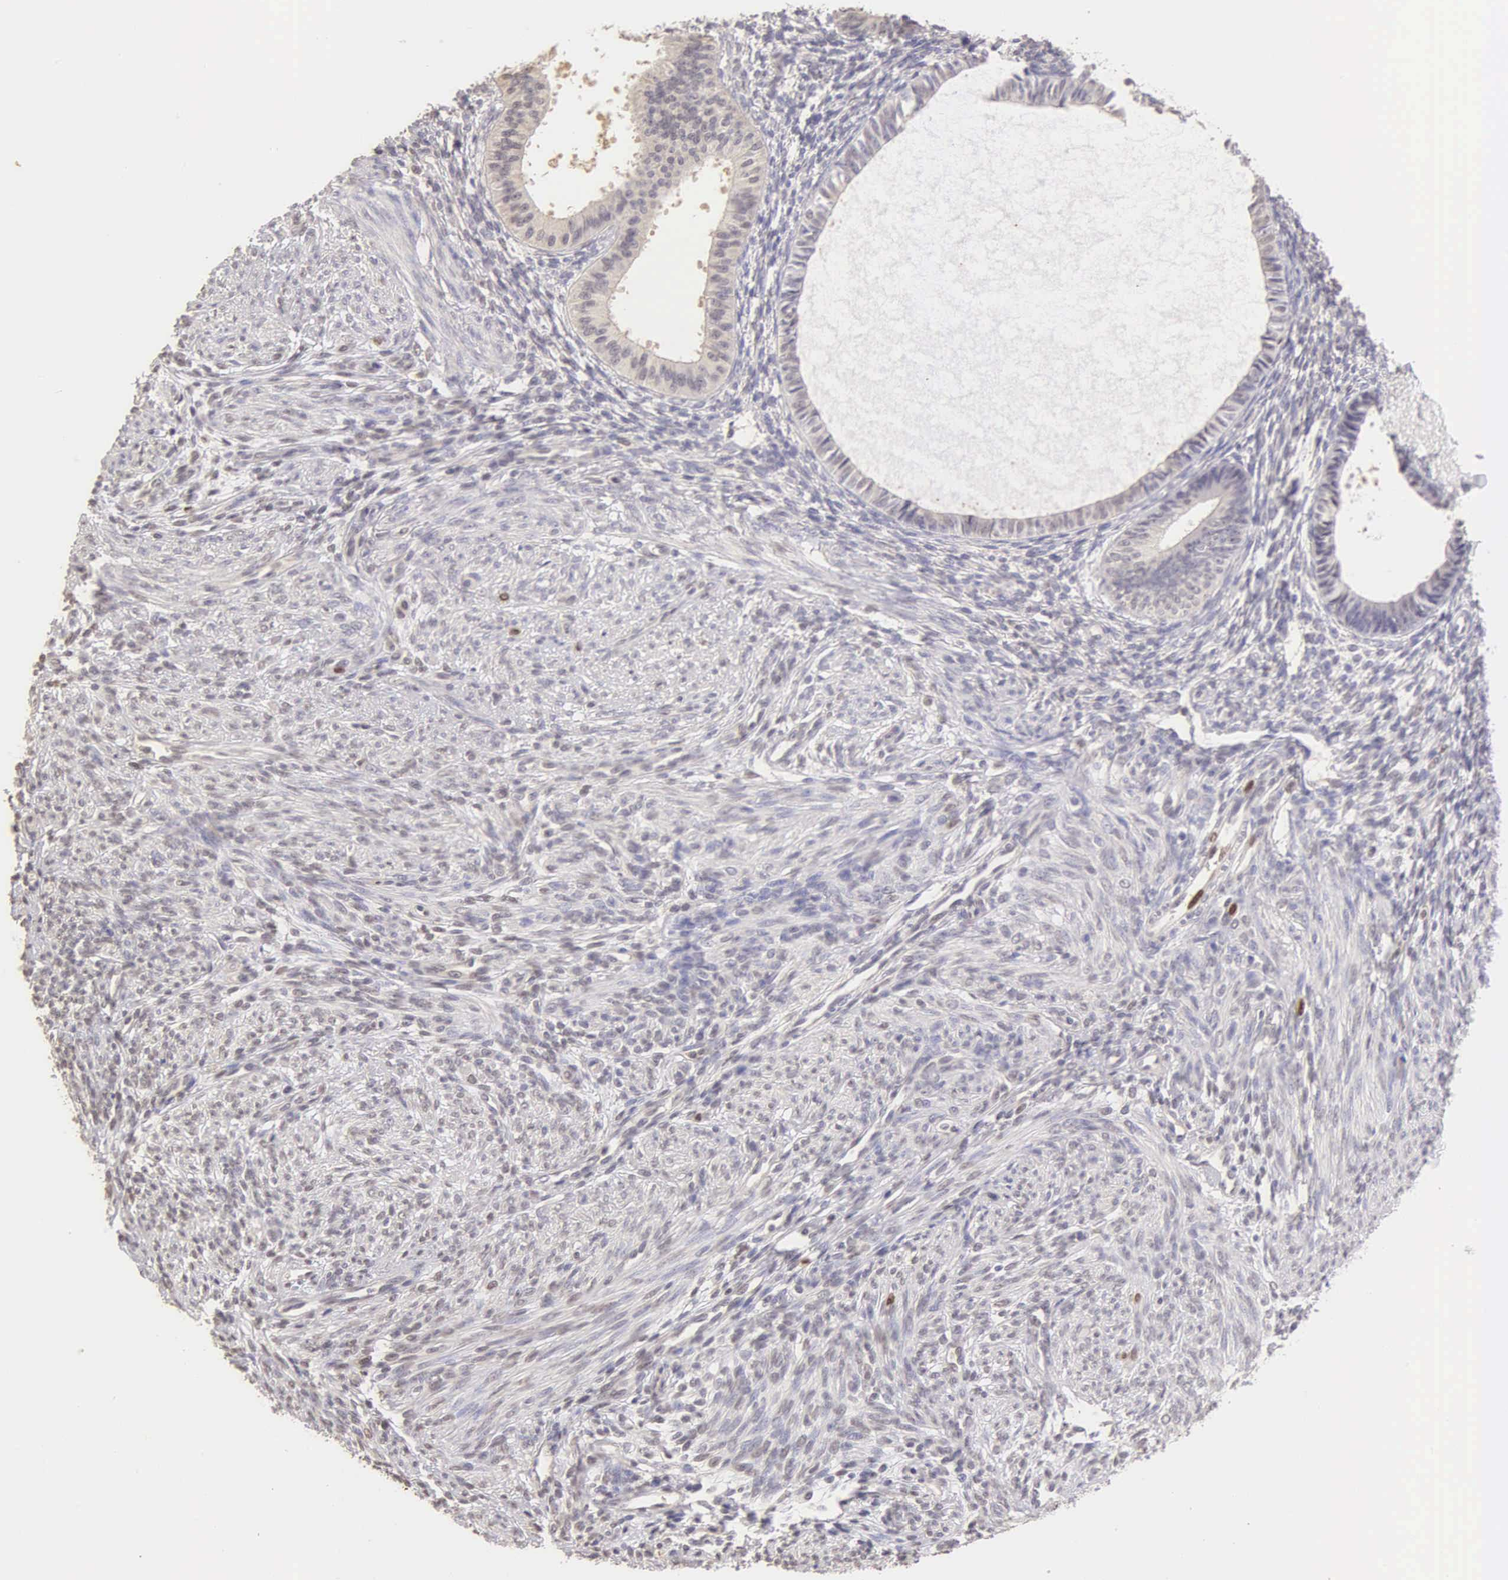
{"staining": {"intensity": "negative", "quantity": "none", "location": "none"}, "tissue": "endometrium", "cell_type": "Cells in endometrial stroma", "image_type": "normal", "snomed": [{"axis": "morphology", "description": "Normal tissue, NOS"}, {"axis": "topography", "description": "Endometrium"}], "caption": "DAB (3,3'-diaminobenzidine) immunohistochemical staining of benign endometrium exhibits no significant expression in cells in endometrial stroma.", "gene": "MKI67", "patient": {"sex": "female", "age": 82}}